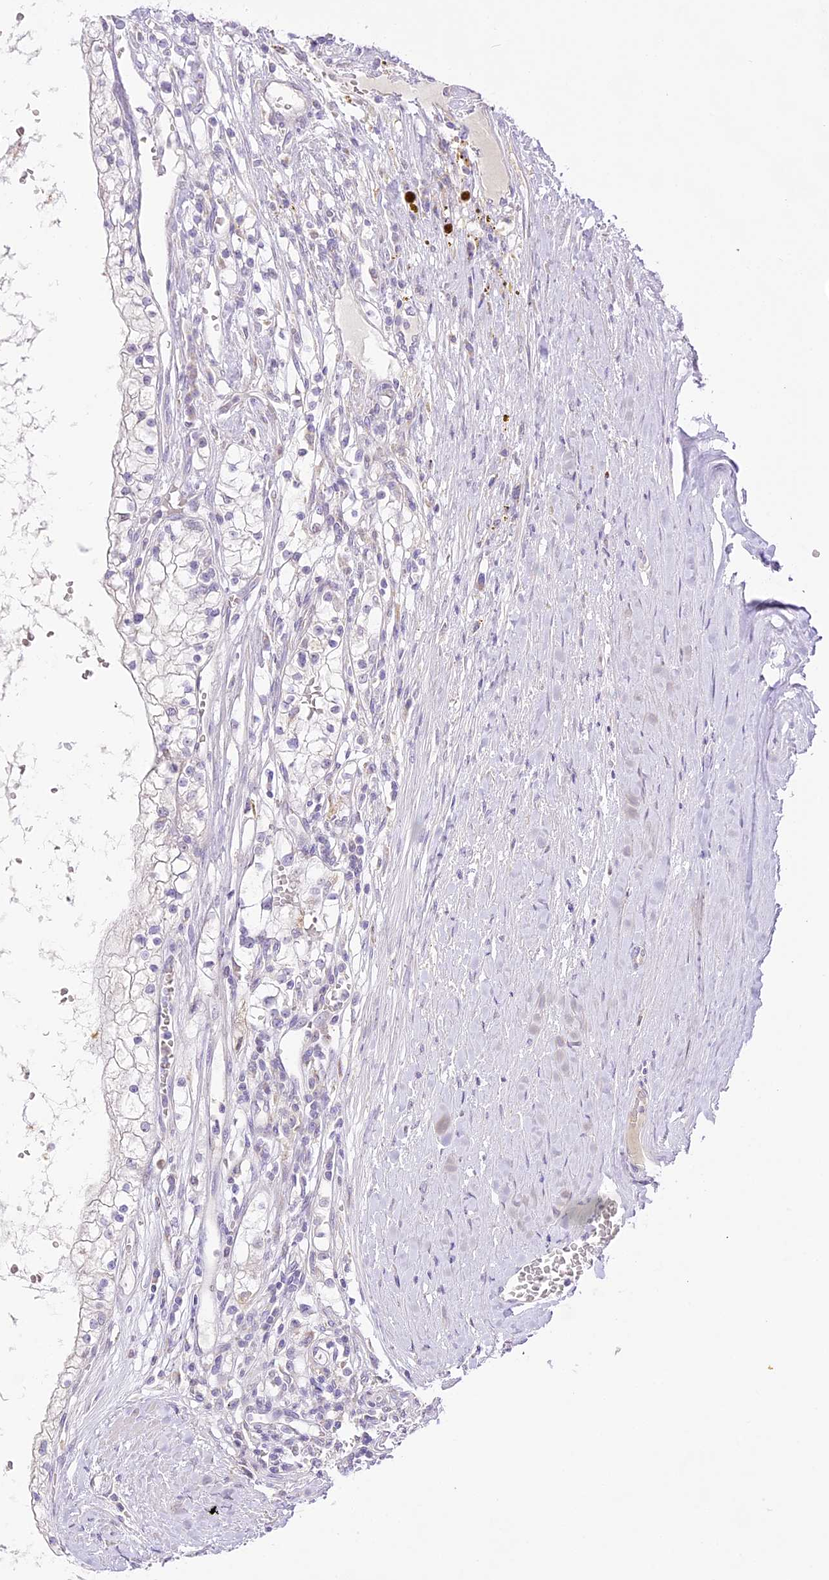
{"staining": {"intensity": "negative", "quantity": "none", "location": "none"}, "tissue": "renal cancer", "cell_type": "Tumor cells", "image_type": "cancer", "snomed": [{"axis": "morphology", "description": "Normal tissue, NOS"}, {"axis": "morphology", "description": "Adenocarcinoma, NOS"}, {"axis": "topography", "description": "Kidney"}], "caption": "Tumor cells are negative for protein expression in human renal cancer.", "gene": "CCDC30", "patient": {"sex": "male", "age": 68}}